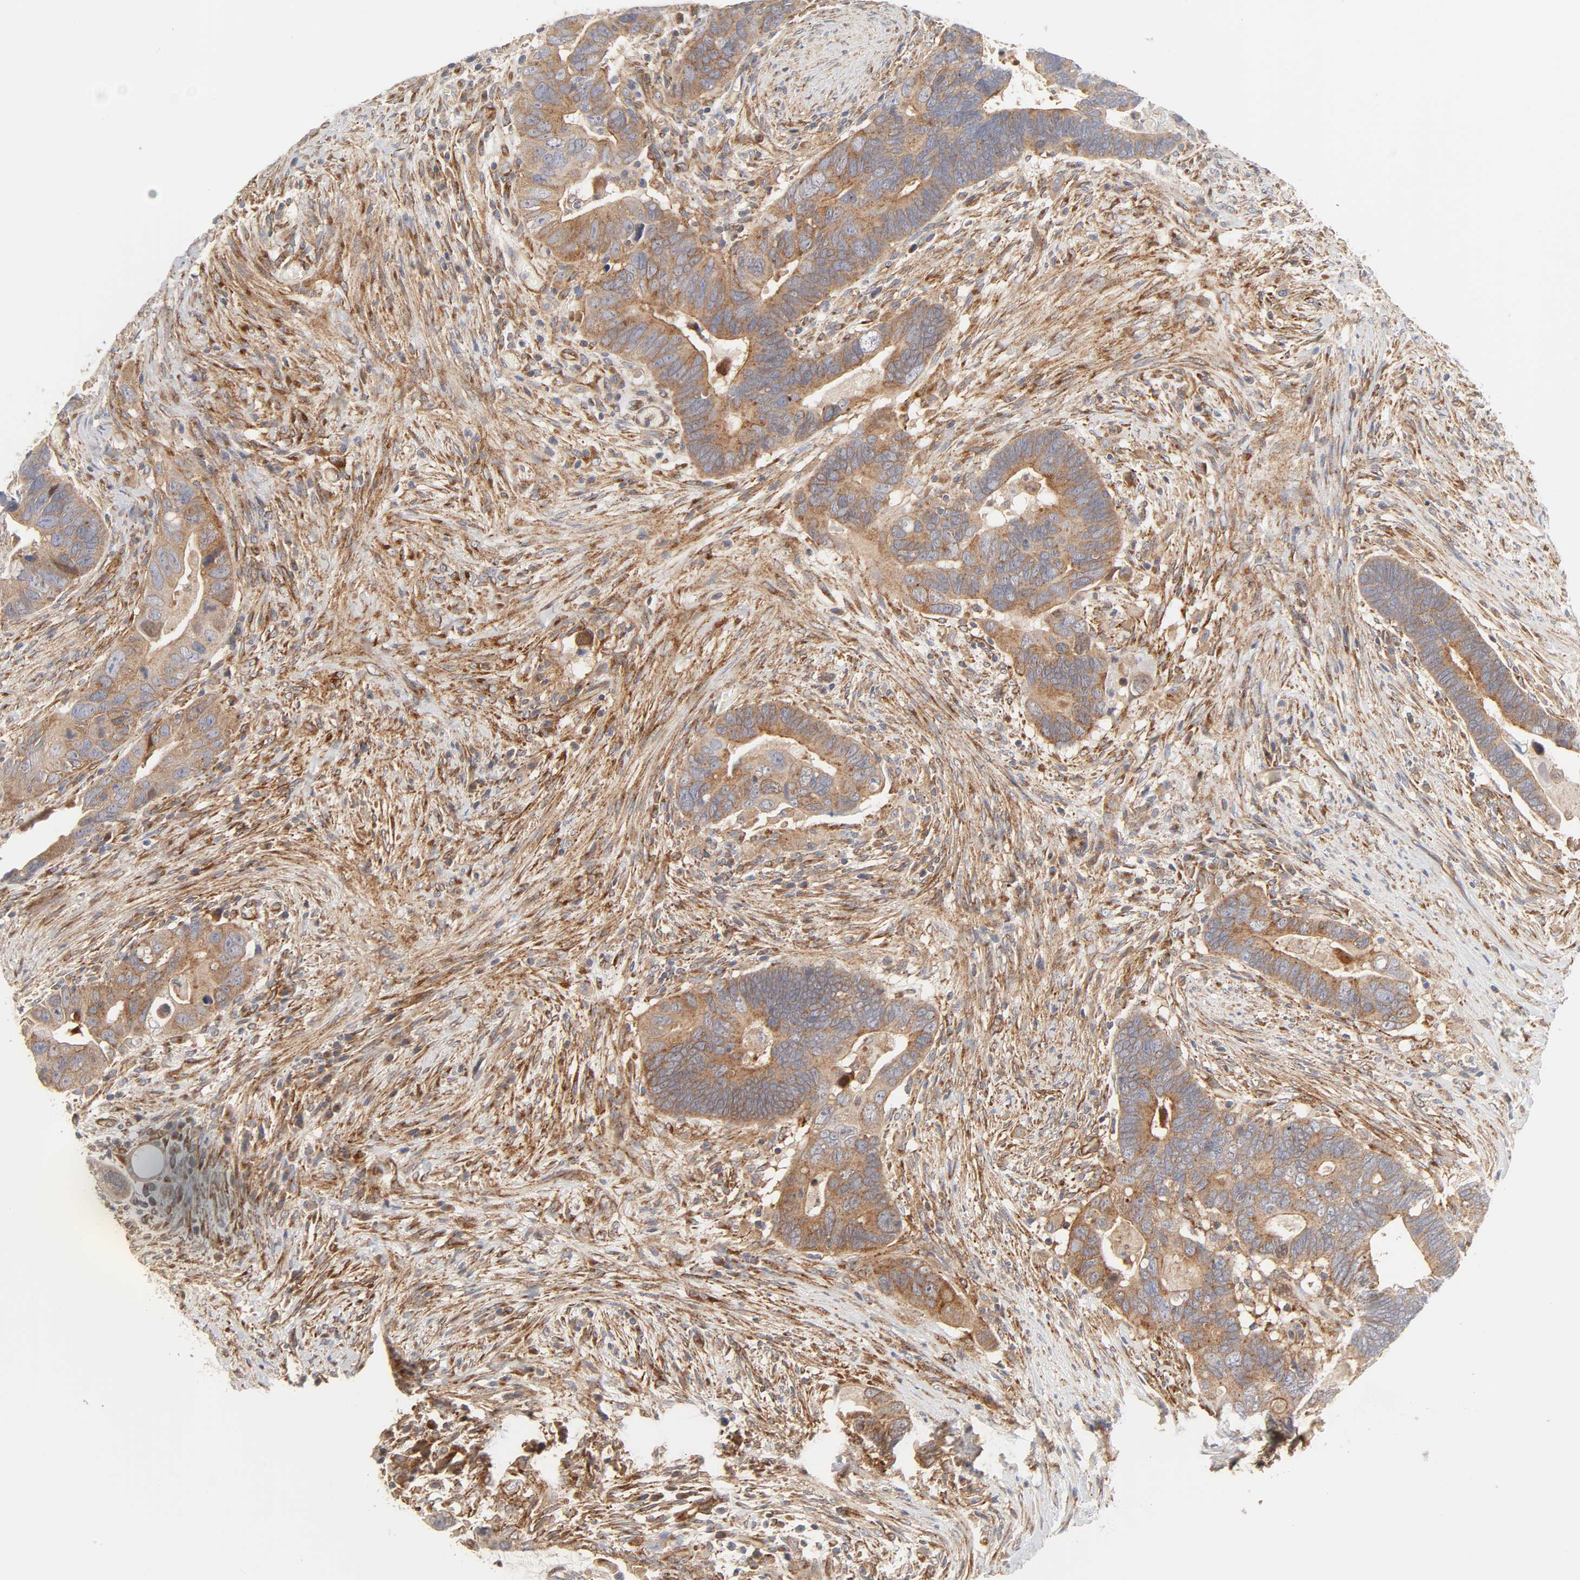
{"staining": {"intensity": "moderate", "quantity": ">75%", "location": "cytoplasmic/membranous"}, "tissue": "colorectal cancer", "cell_type": "Tumor cells", "image_type": "cancer", "snomed": [{"axis": "morphology", "description": "Adenocarcinoma, NOS"}, {"axis": "topography", "description": "Rectum"}], "caption": "Brown immunohistochemical staining in adenocarcinoma (colorectal) demonstrates moderate cytoplasmic/membranous expression in approximately >75% of tumor cells. (DAB (3,3'-diaminobenzidine) IHC with brightfield microscopy, high magnification).", "gene": "AP2A1", "patient": {"sex": "male", "age": 53}}